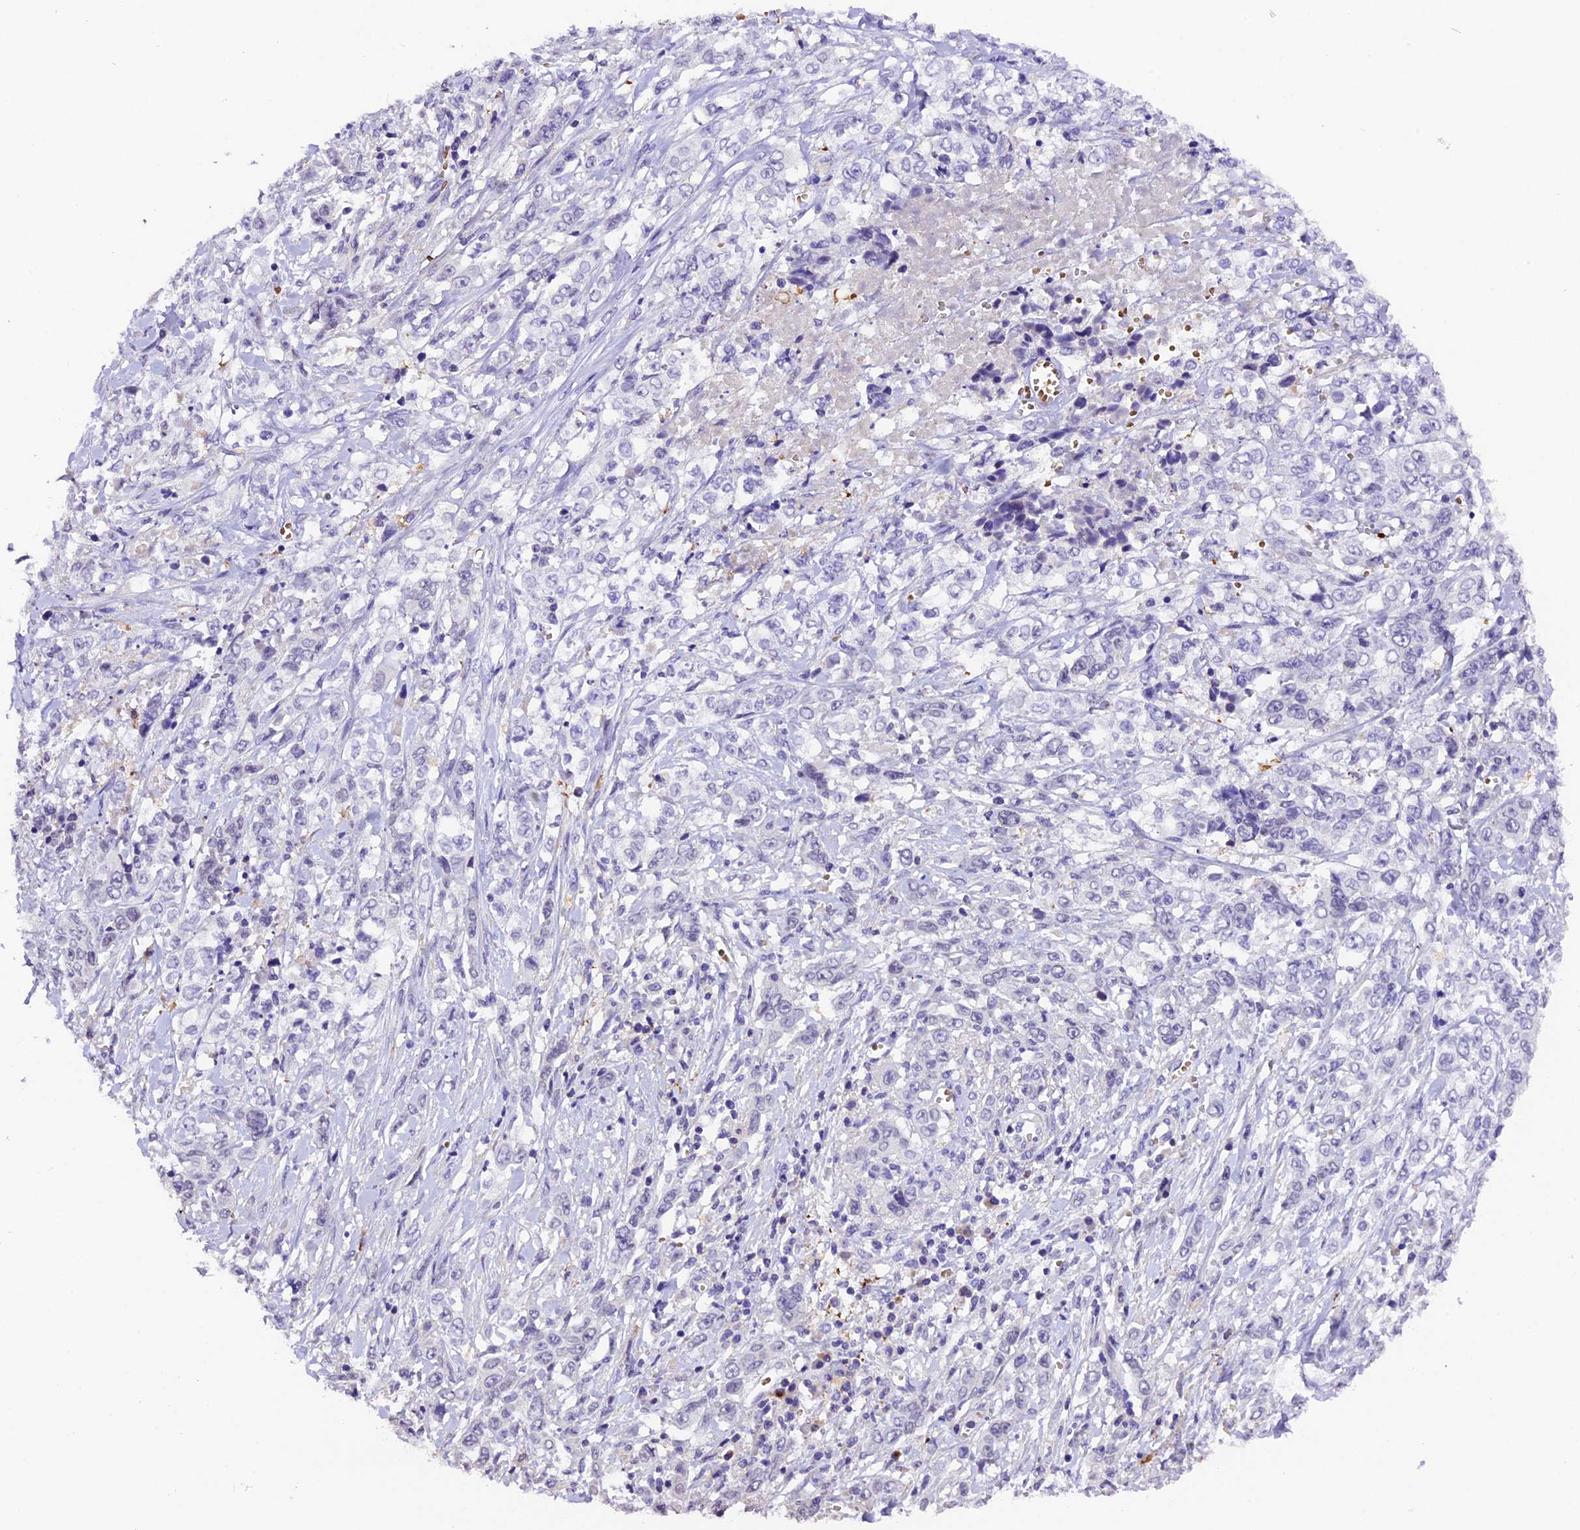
{"staining": {"intensity": "negative", "quantity": "none", "location": "none"}, "tissue": "stomach cancer", "cell_type": "Tumor cells", "image_type": "cancer", "snomed": [{"axis": "morphology", "description": "Adenocarcinoma, NOS"}, {"axis": "topography", "description": "Stomach, upper"}], "caption": "Image shows no significant protein staining in tumor cells of stomach cancer.", "gene": "MEX3B", "patient": {"sex": "male", "age": 62}}